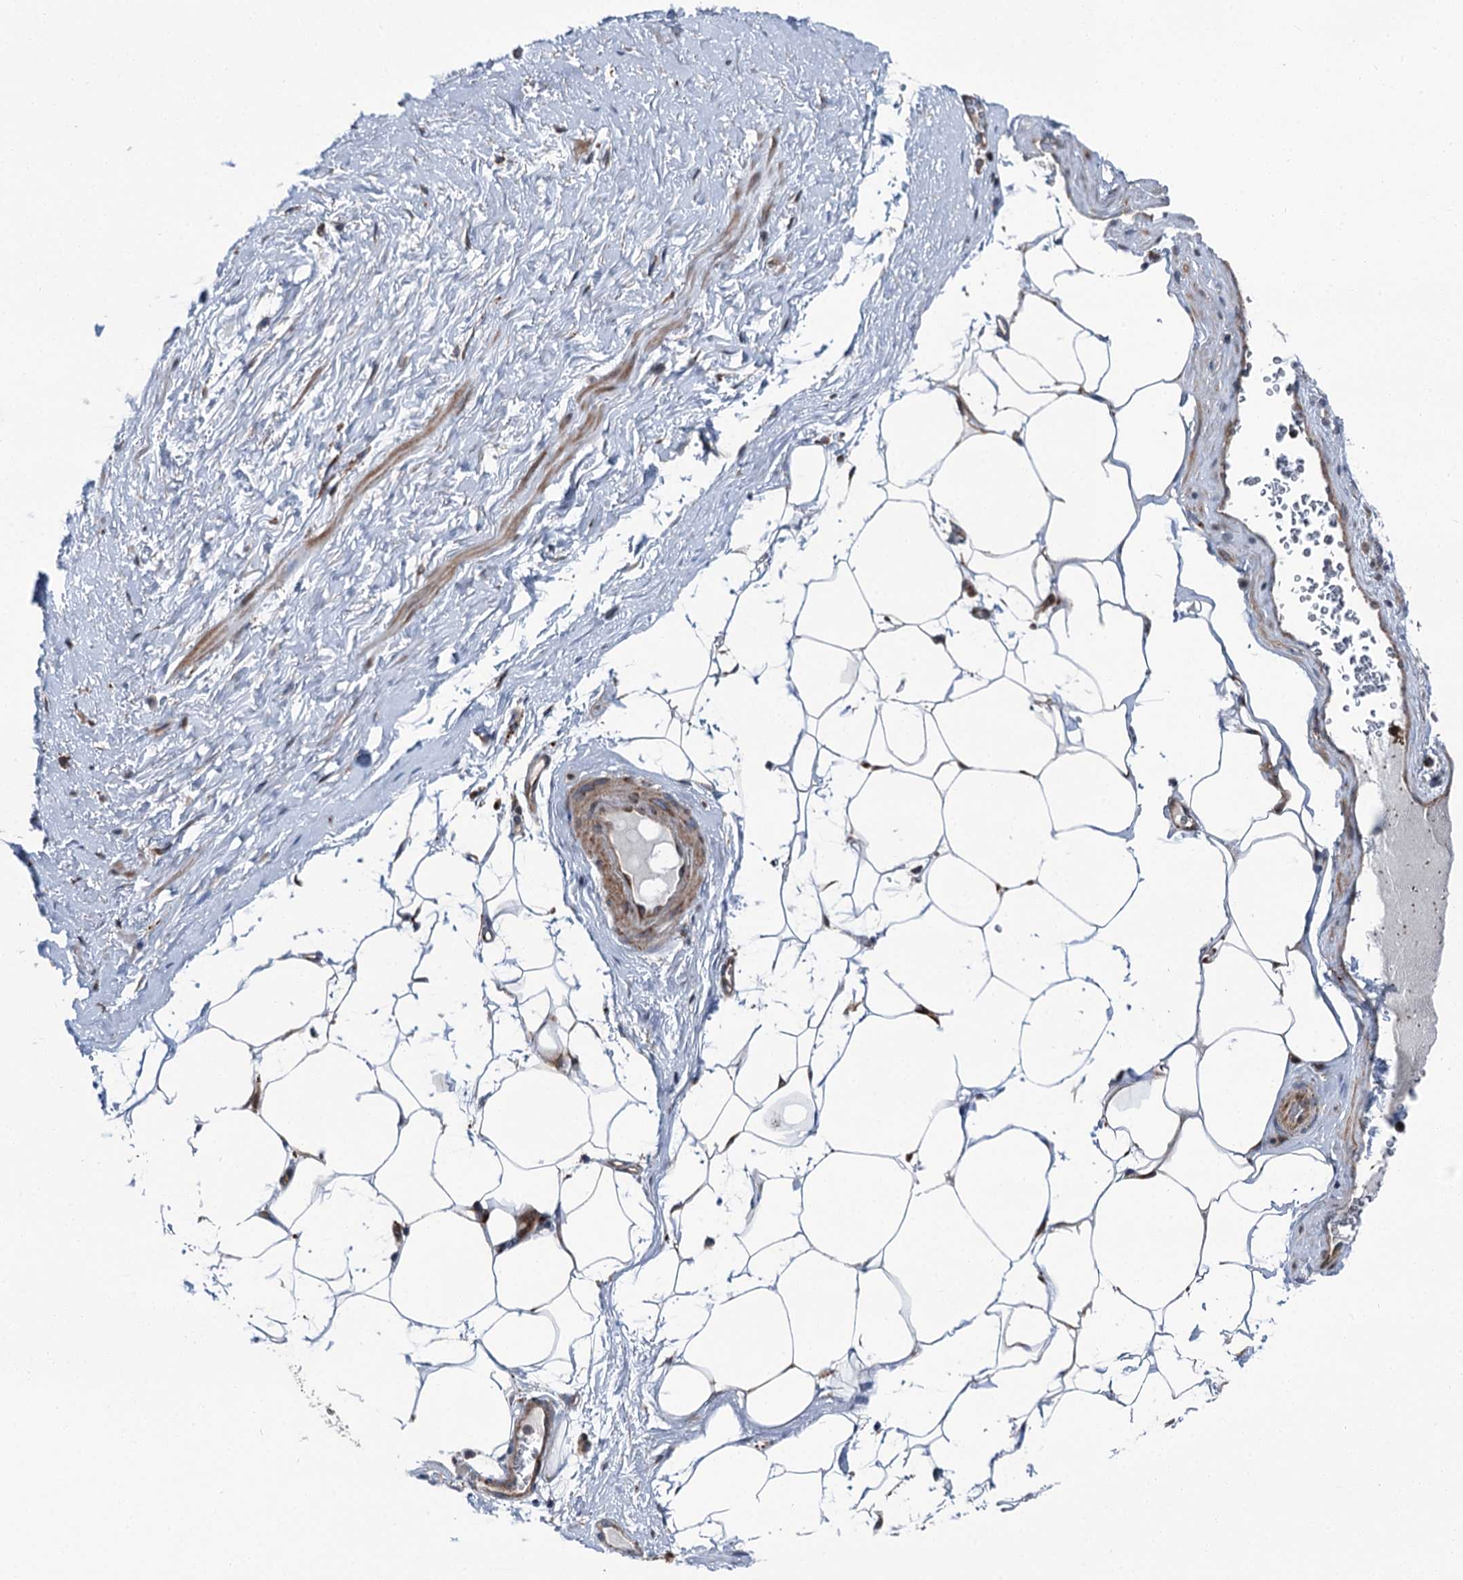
{"staining": {"intensity": "moderate", "quantity": "25%-75%", "location": "cytoplasmic/membranous"}, "tissue": "adipose tissue", "cell_type": "Adipocytes", "image_type": "normal", "snomed": [{"axis": "morphology", "description": "Normal tissue, NOS"}, {"axis": "morphology", "description": "Adenocarcinoma, Low grade"}, {"axis": "topography", "description": "Prostate"}, {"axis": "topography", "description": "Peripheral nerve tissue"}], "caption": "IHC image of benign adipose tissue stained for a protein (brown), which demonstrates medium levels of moderate cytoplasmic/membranous staining in approximately 25%-75% of adipocytes.", "gene": "POLR1D", "patient": {"sex": "male", "age": 63}}